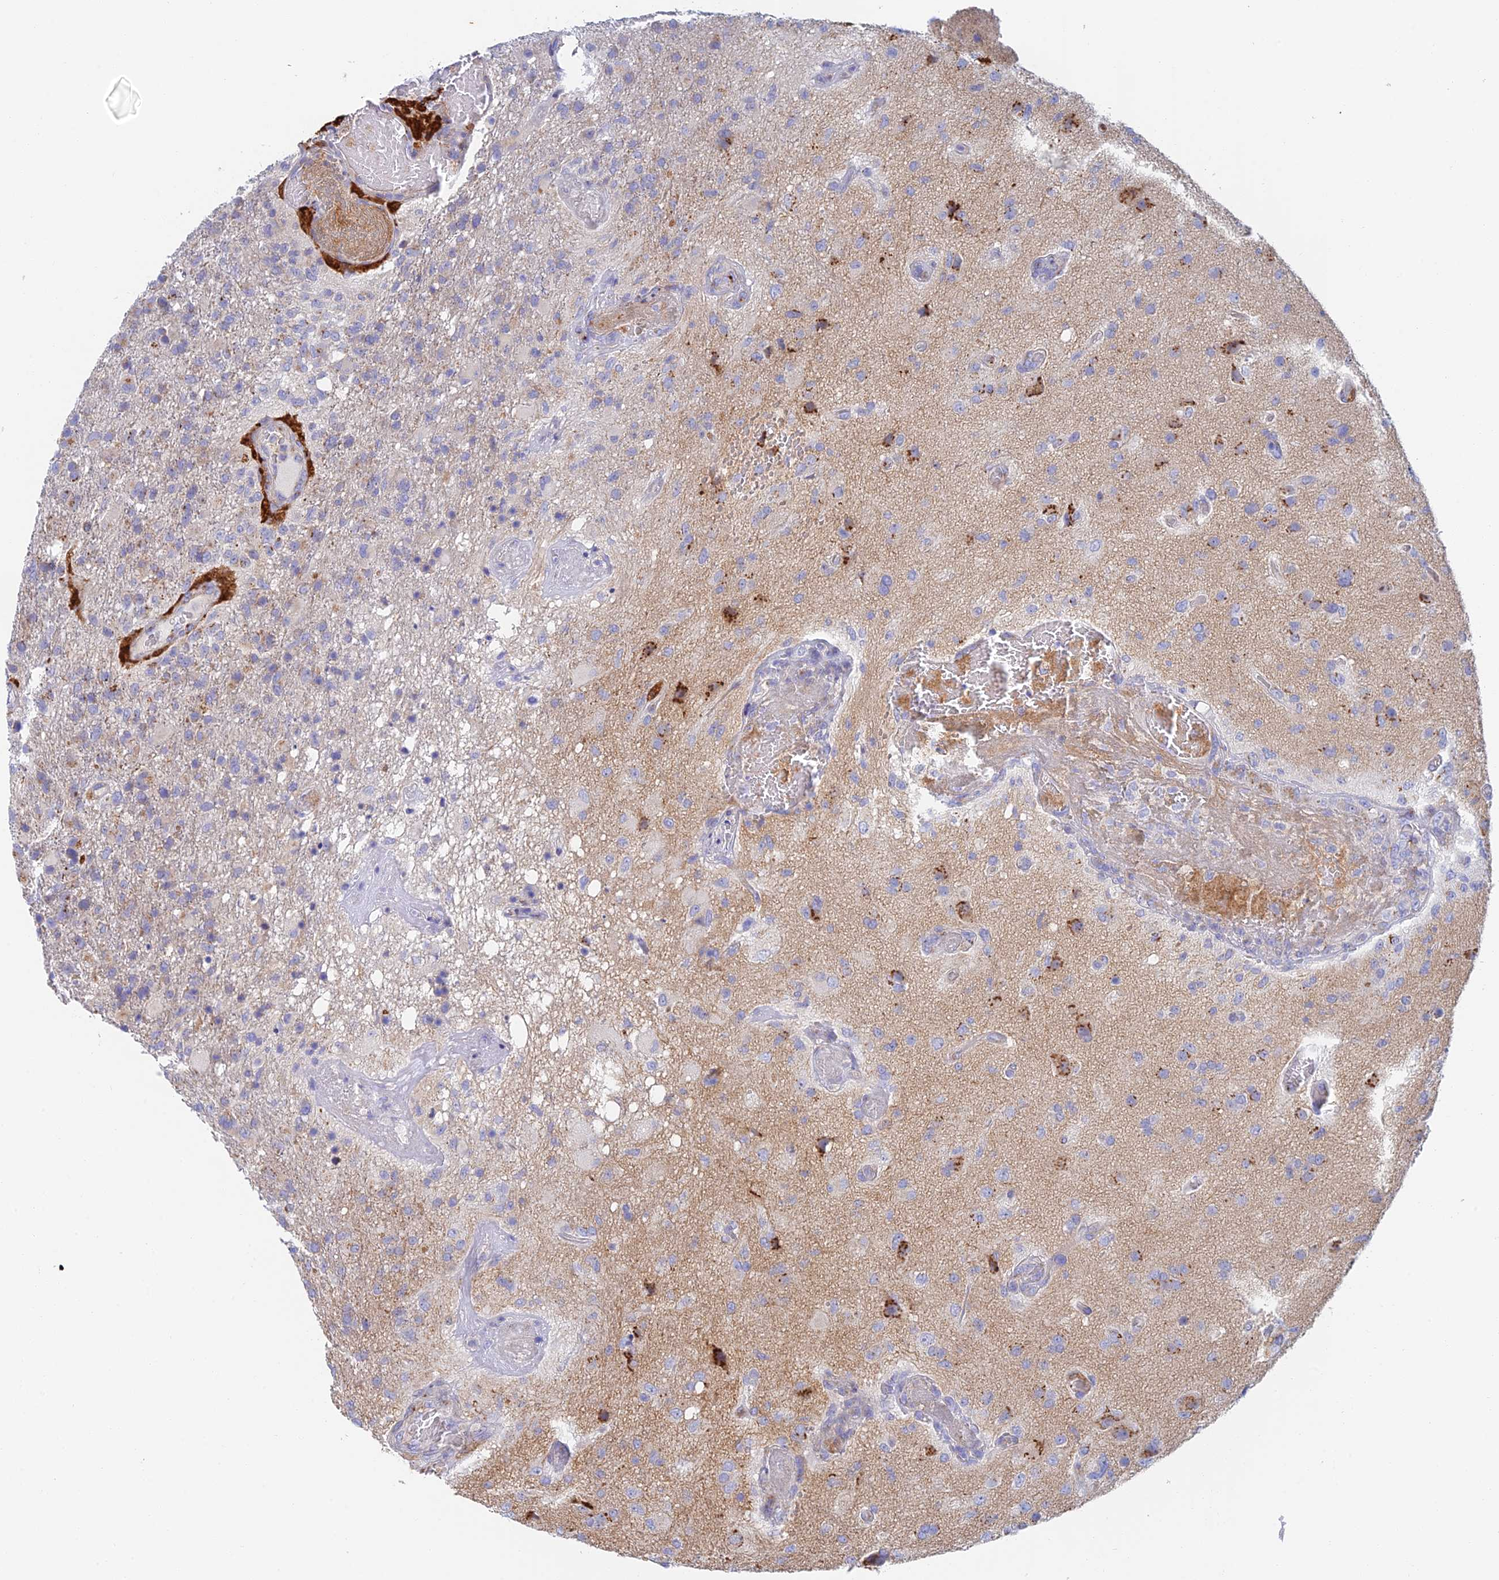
{"staining": {"intensity": "negative", "quantity": "none", "location": "none"}, "tissue": "glioma", "cell_type": "Tumor cells", "image_type": "cancer", "snomed": [{"axis": "morphology", "description": "Glioma, malignant, High grade"}, {"axis": "topography", "description": "Brain"}], "caption": "Immunohistochemistry histopathology image of human malignant glioma (high-grade) stained for a protein (brown), which exhibits no expression in tumor cells.", "gene": "SLC24A3", "patient": {"sex": "female", "age": 74}}